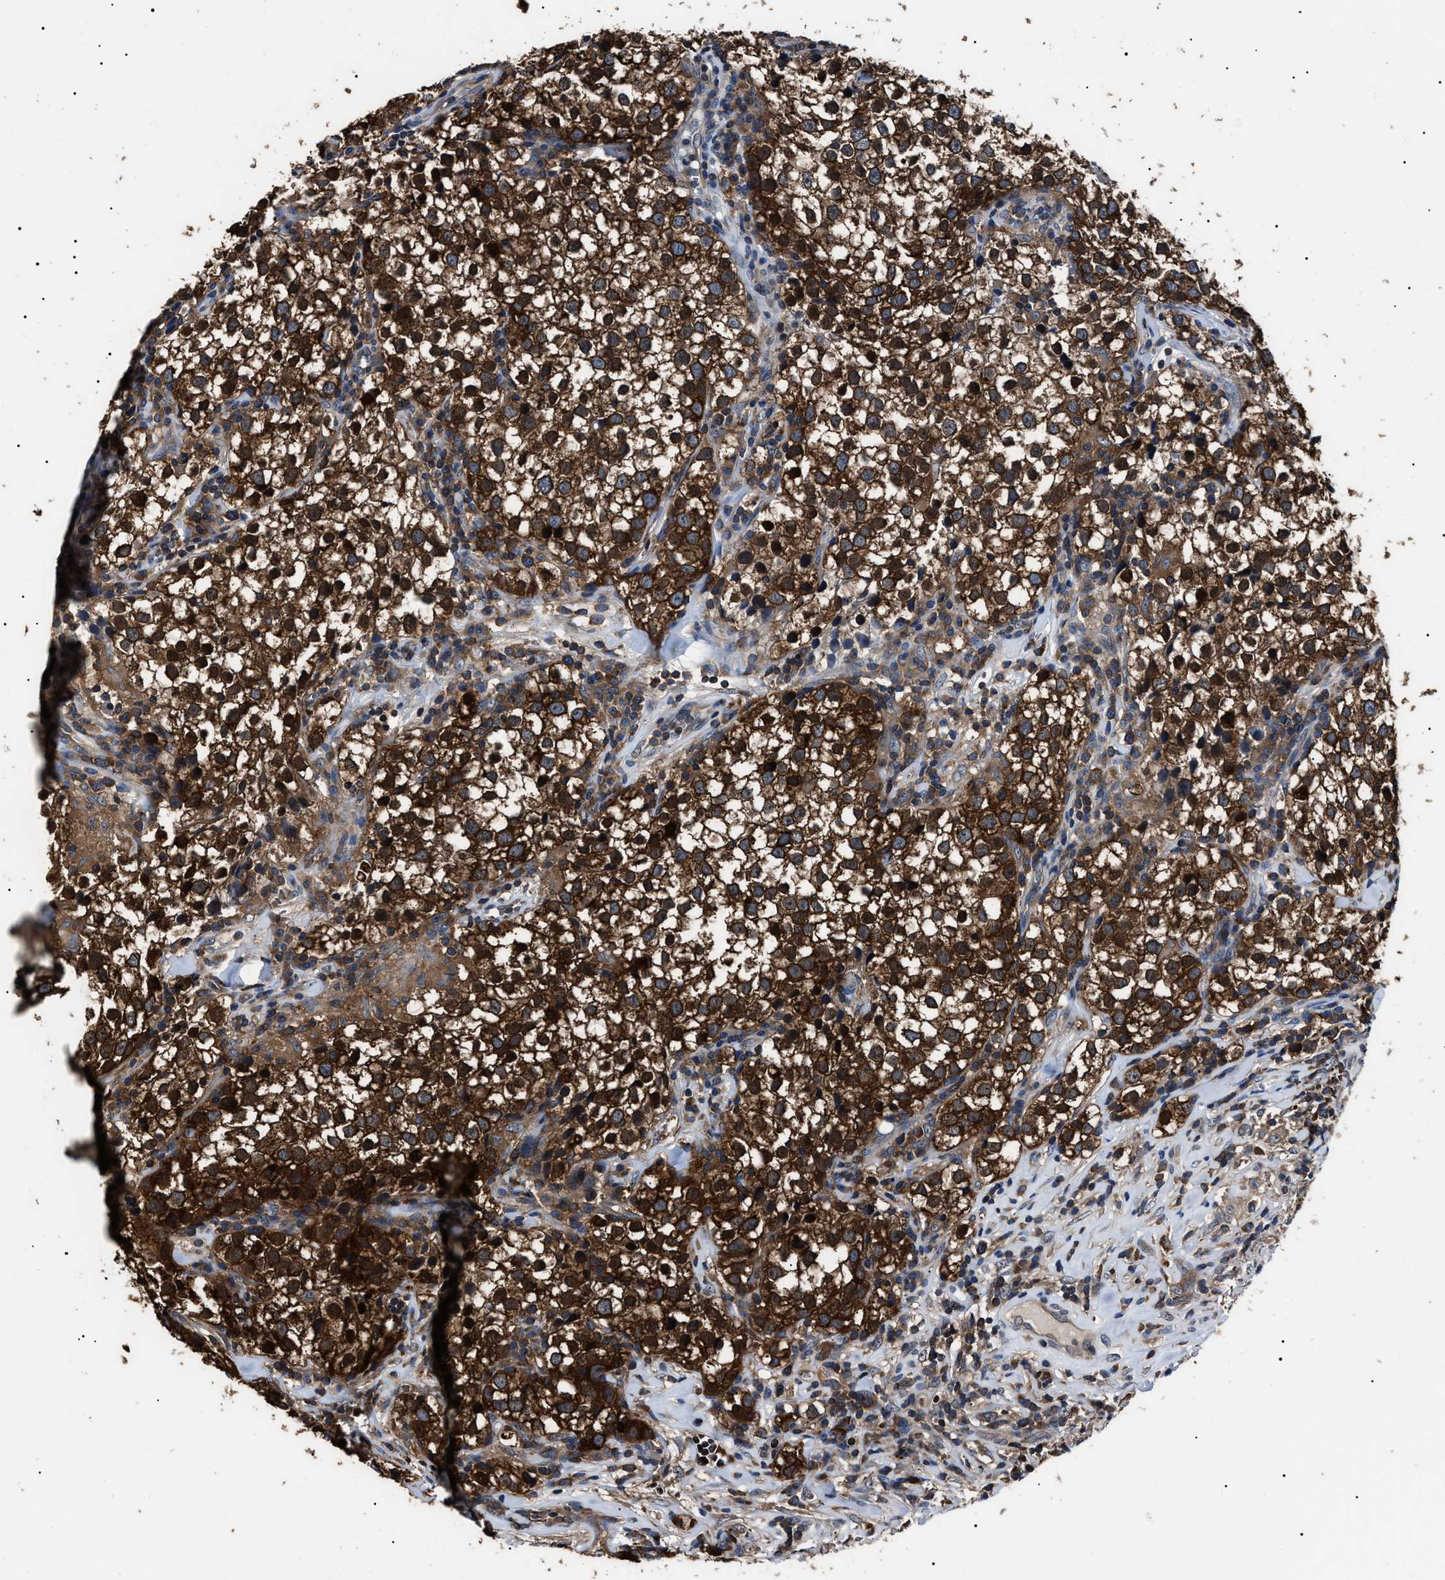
{"staining": {"intensity": "strong", "quantity": ">75%", "location": "cytoplasmic/membranous"}, "tissue": "testis cancer", "cell_type": "Tumor cells", "image_type": "cancer", "snomed": [{"axis": "morphology", "description": "Seminoma, NOS"}, {"axis": "morphology", "description": "Carcinoma, Embryonal, NOS"}, {"axis": "topography", "description": "Testis"}], "caption": "A brown stain labels strong cytoplasmic/membranous staining of a protein in testis cancer tumor cells. (DAB = brown stain, brightfield microscopy at high magnification).", "gene": "CCT8", "patient": {"sex": "male", "age": 36}}